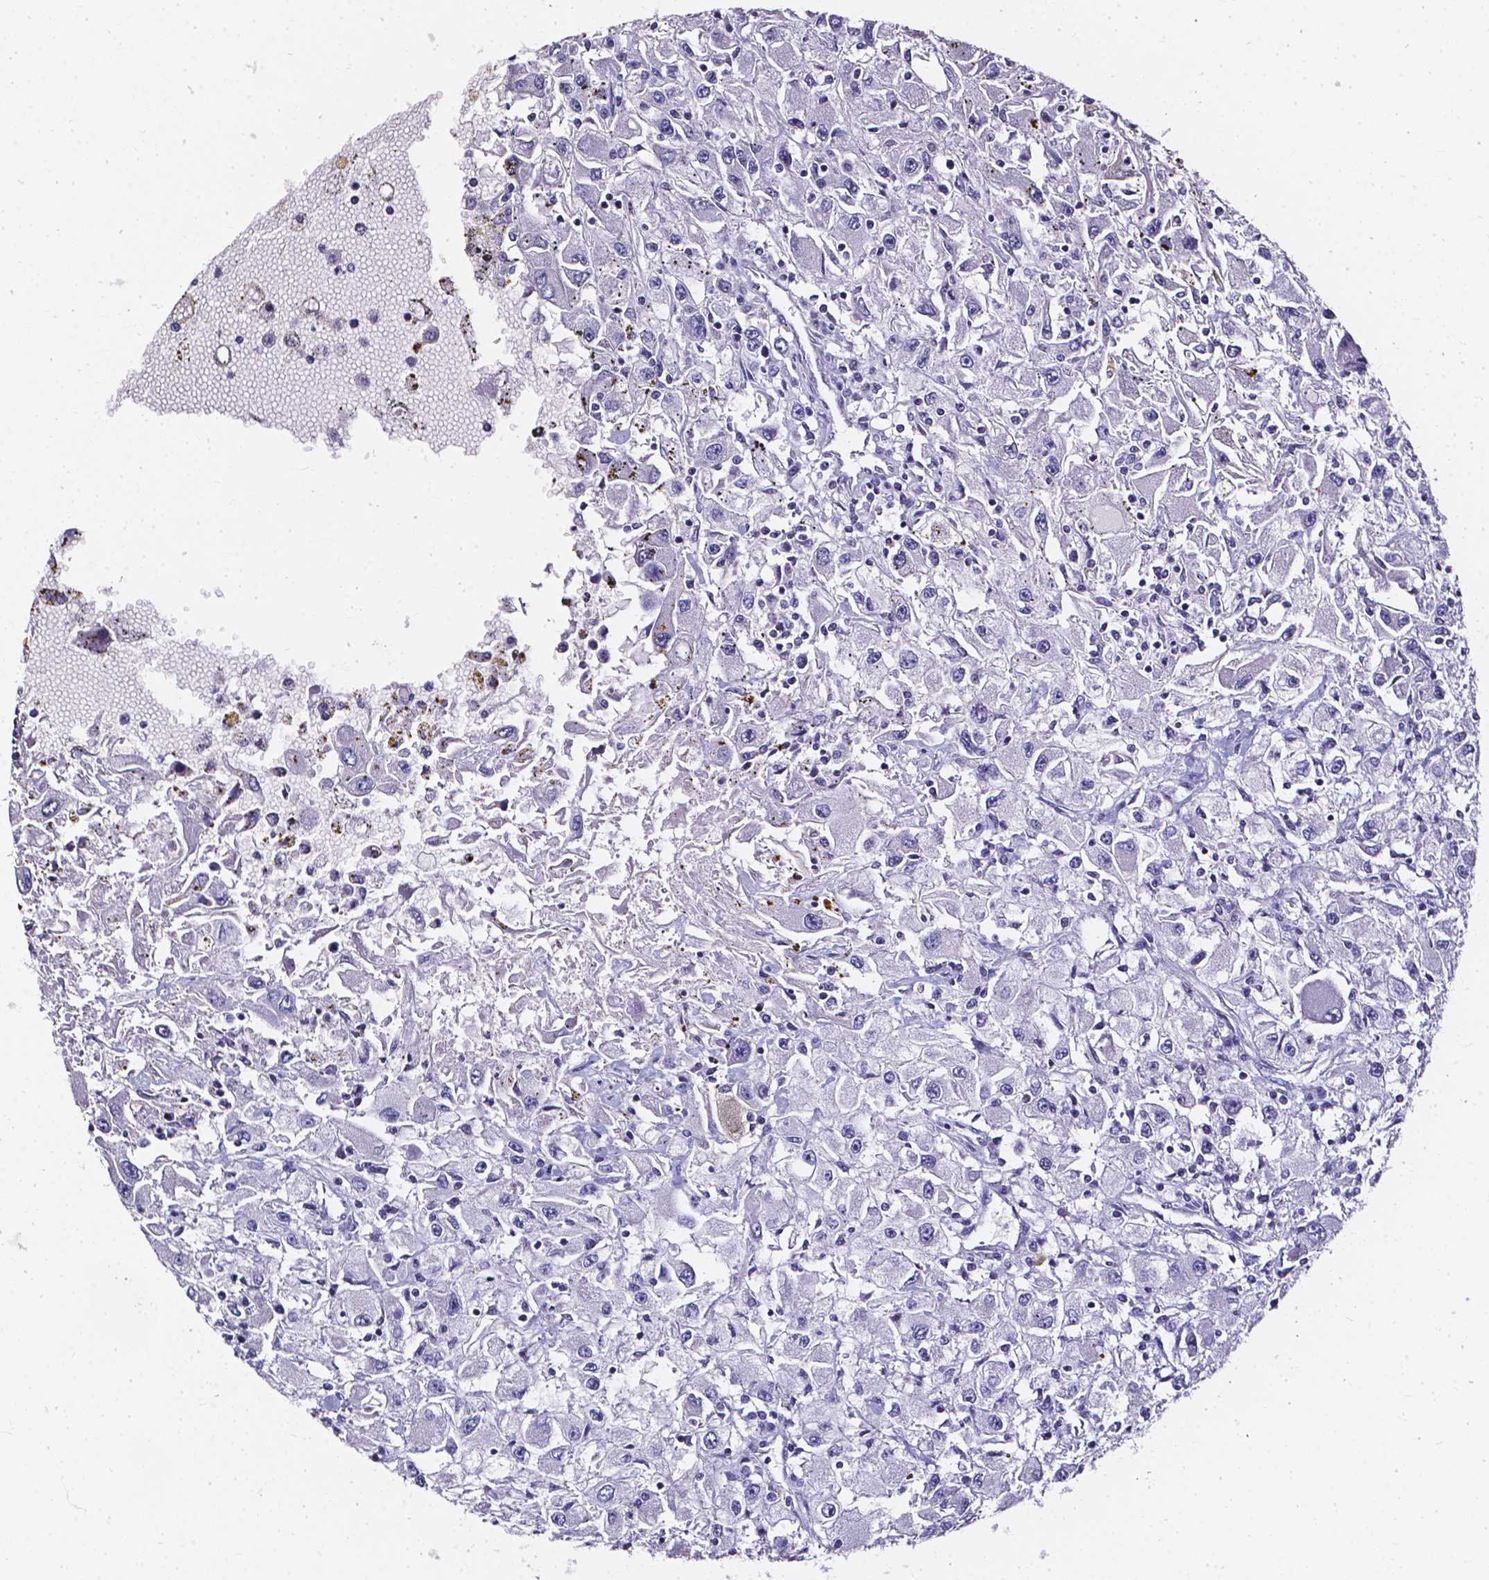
{"staining": {"intensity": "negative", "quantity": "none", "location": "none"}, "tissue": "renal cancer", "cell_type": "Tumor cells", "image_type": "cancer", "snomed": [{"axis": "morphology", "description": "Adenocarcinoma, NOS"}, {"axis": "topography", "description": "Kidney"}], "caption": "IHC histopathology image of neoplastic tissue: renal adenocarcinoma stained with DAB (3,3'-diaminobenzidine) displays no significant protein expression in tumor cells. (DAB immunohistochemistry, high magnification).", "gene": "AKR1B10", "patient": {"sex": "female", "age": 67}}